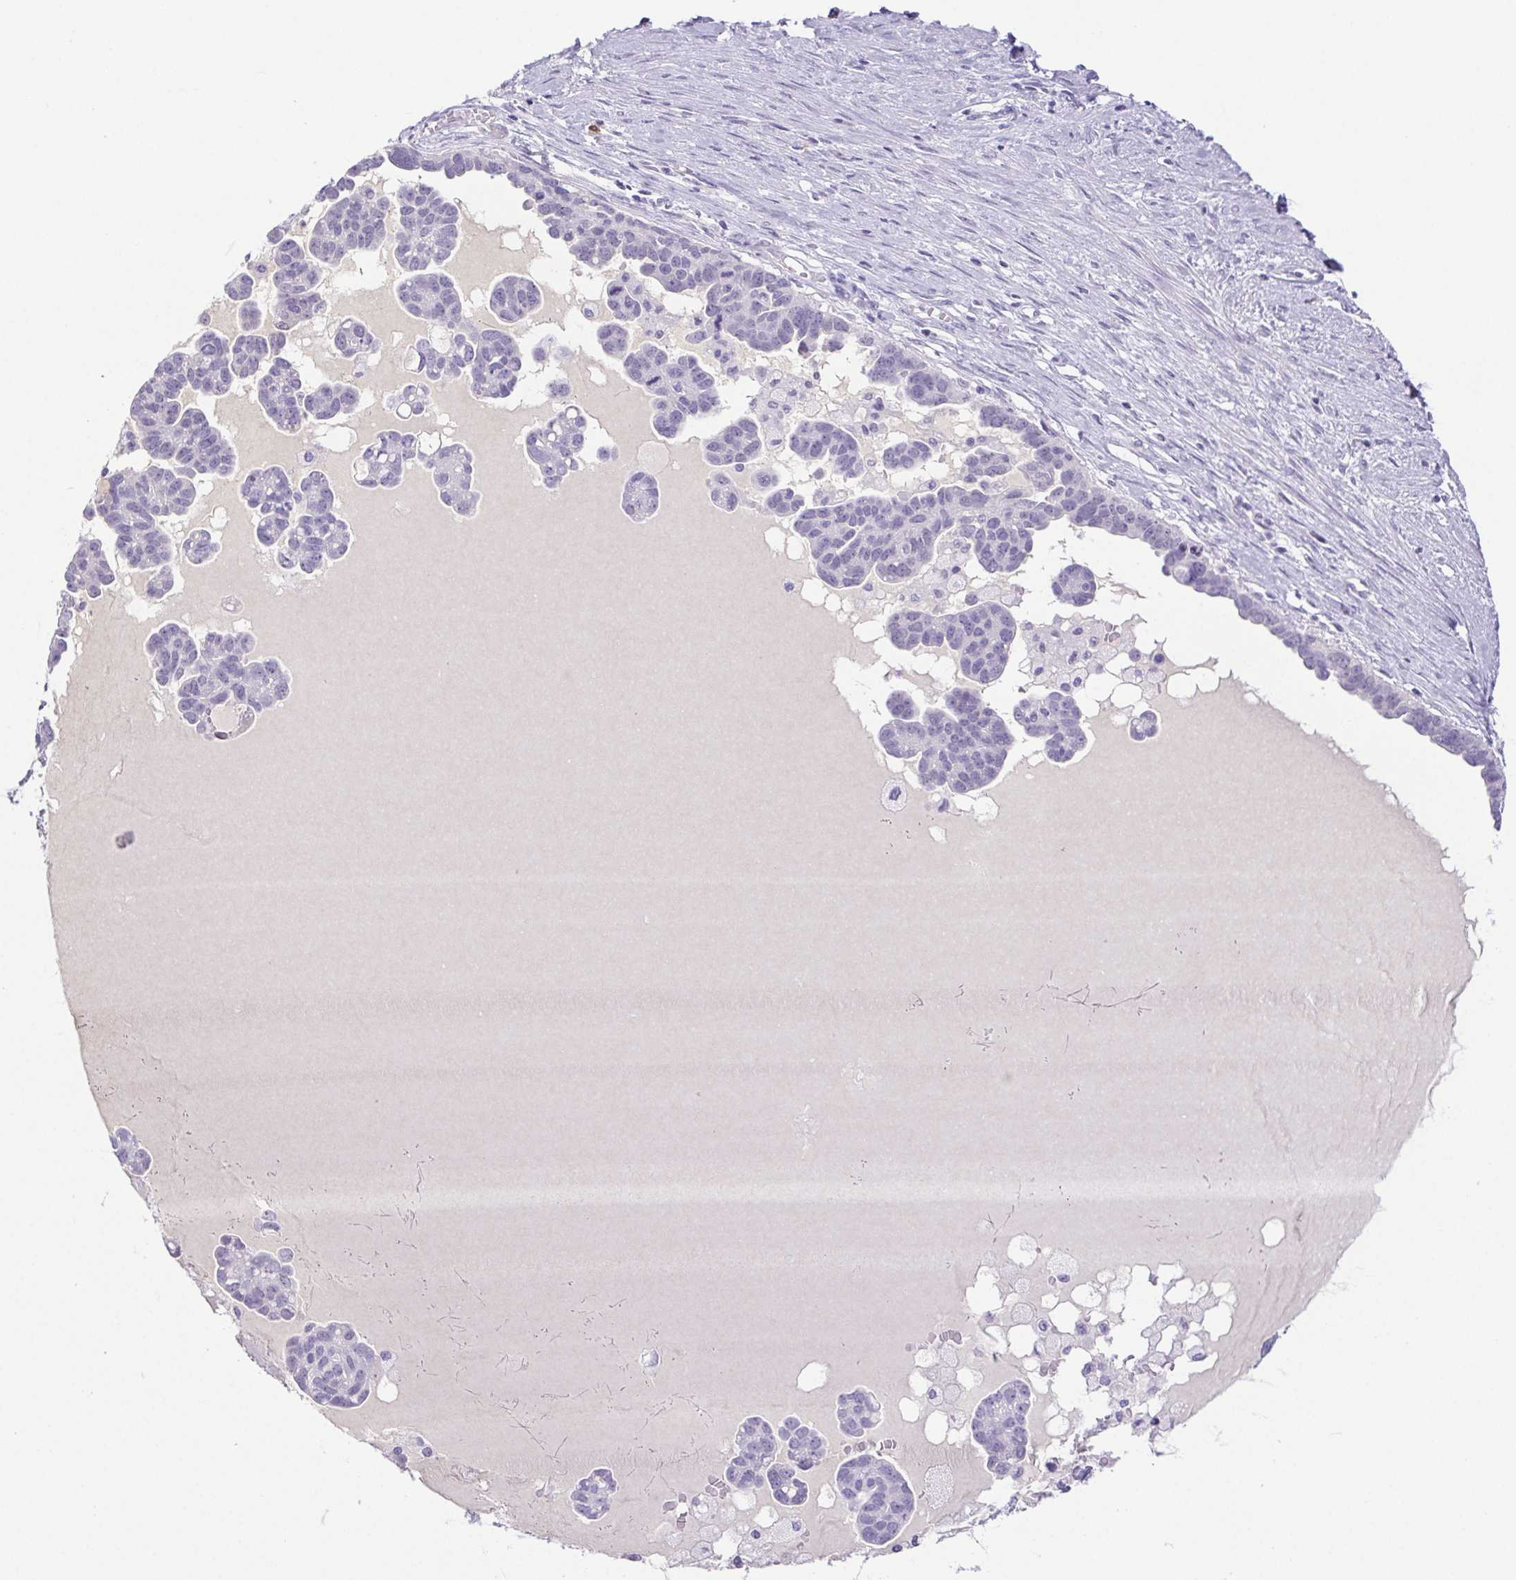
{"staining": {"intensity": "negative", "quantity": "none", "location": "none"}, "tissue": "ovarian cancer", "cell_type": "Tumor cells", "image_type": "cancer", "snomed": [{"axis": "morphology", "description": "Cystadenocarcinoma, serous, NOS"}, {"axis": "topography", "description": "Ovary"}], "caption": "Tumor cells show no significant staining in serous cystadenocarcinoma (ovarian). (DAB IHC, high magnification).", "gene": "PAPPA2", "patient": {"sex": "female", "age": 54}}